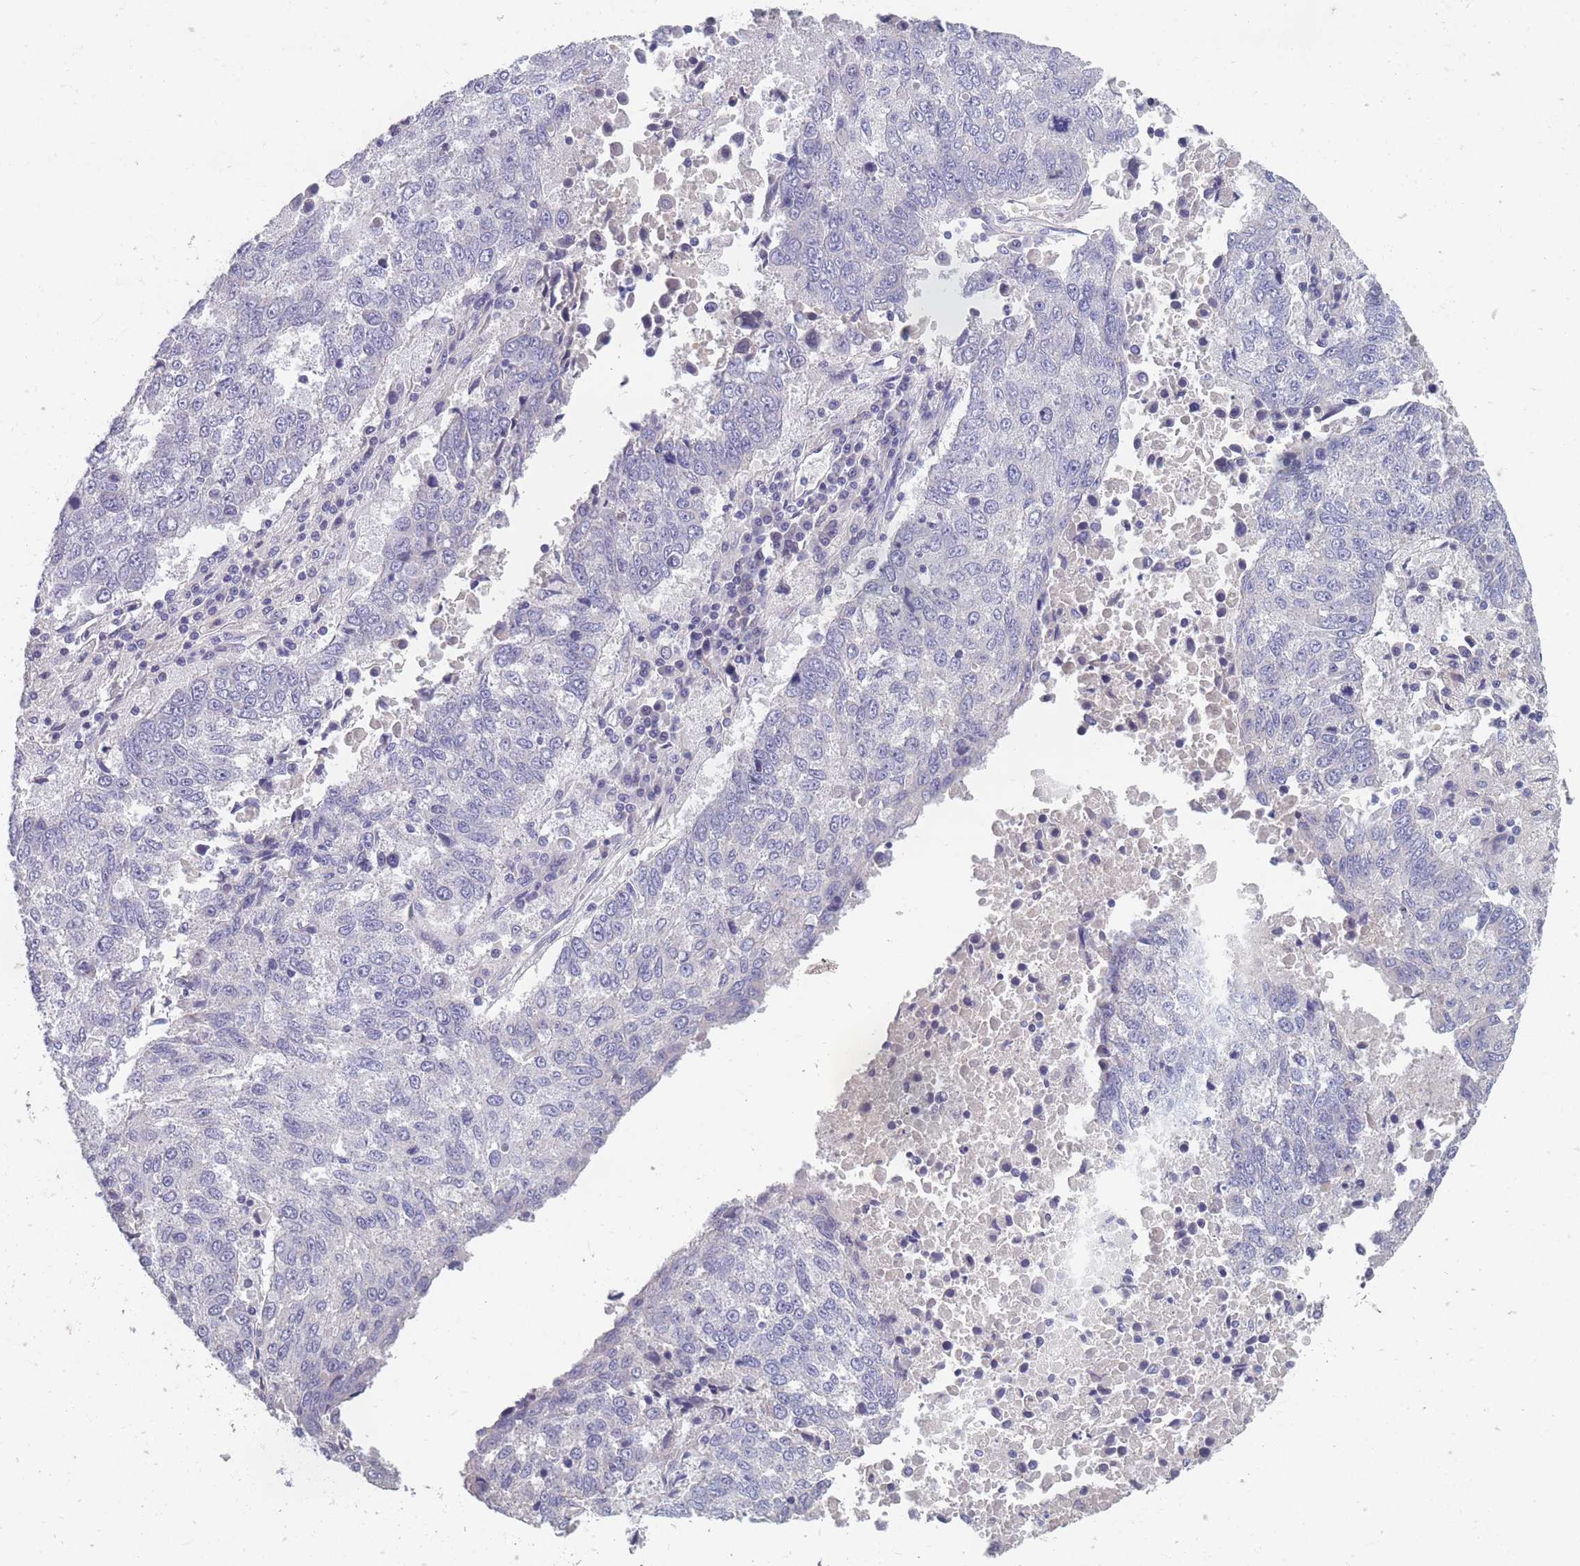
{"staining": {"intensity": "negative", "quantity": "none", "location": "none"}, "tissue": "lung cancer", "cell_type": "Tumor cells", "image_type": "cancer", "snomed": [{"axis": "morphology", "description": "Squamous cell carcinoma, NOS"}, {"axis": "topography", "description": "Lung"}], "caption": "This is an immunohistochemistry image of lung cancer. There is no staining in tumor cells.", "gene": "OR4C5", "patient": {"sex": "male", "age": 73}}